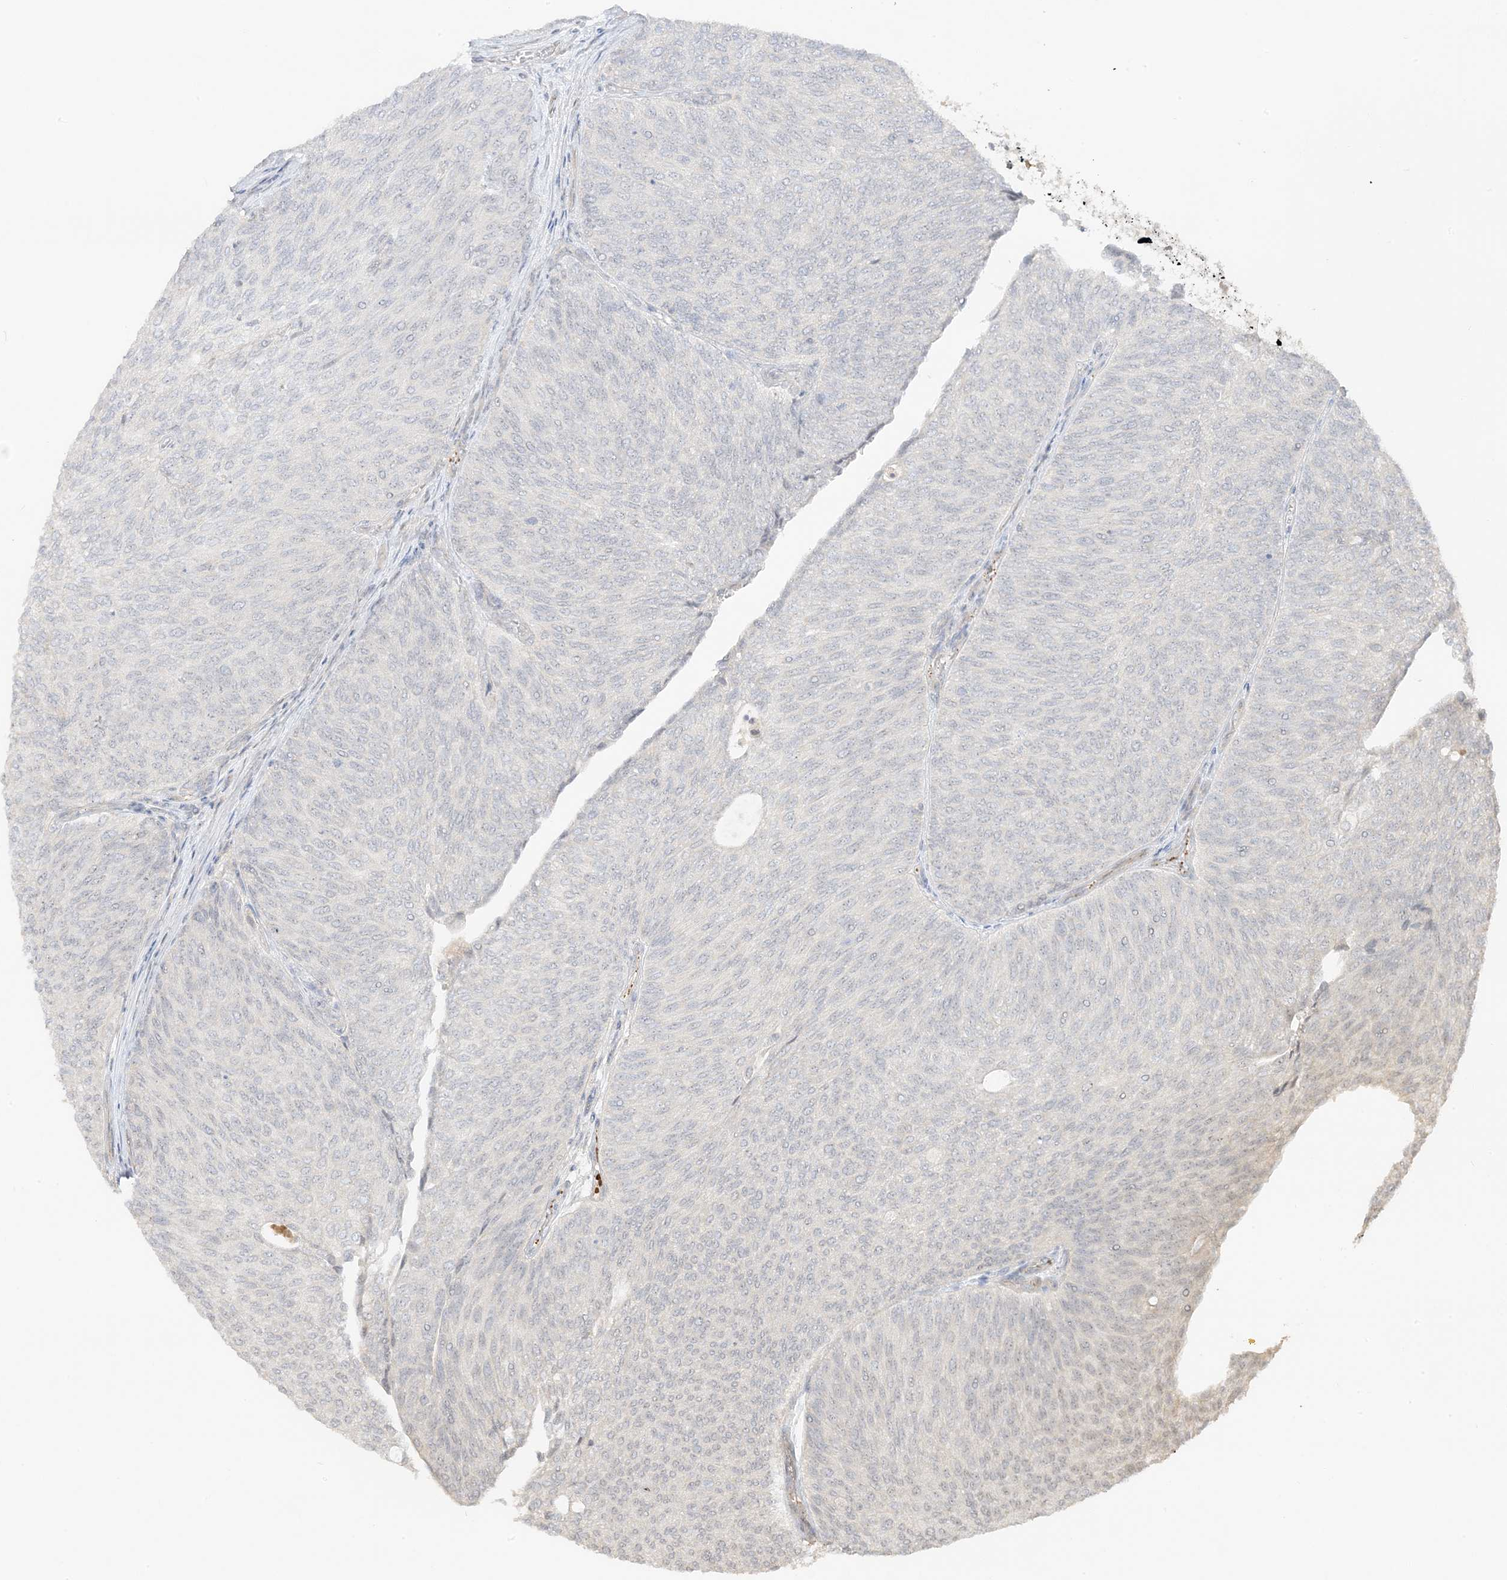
{"staining": {"intensity": "negative", "quantity": "none", "location": "none"}, "tissue": "urothelial cancer", "cell_type": "Tumor cells", "image_type": "cancer", "snomed": [{"axis": "morphology", "description": "Urothelial carcinoma, Low grade"}, {"axis": "topography", "description": "Urinary bladder"}], "caption": "Low-grade urothelial carcinoma was stained to show a protein in brown. There is no significant staining in tumor cells. Brightfield microscopy of IHC stained with DAB (3,3'-diaminobenzidine) (brown) and hematoxylin (blue), captured at high magnification.", "gene": "ETAA1", "patient": {"sex": "female", "age": 79}}